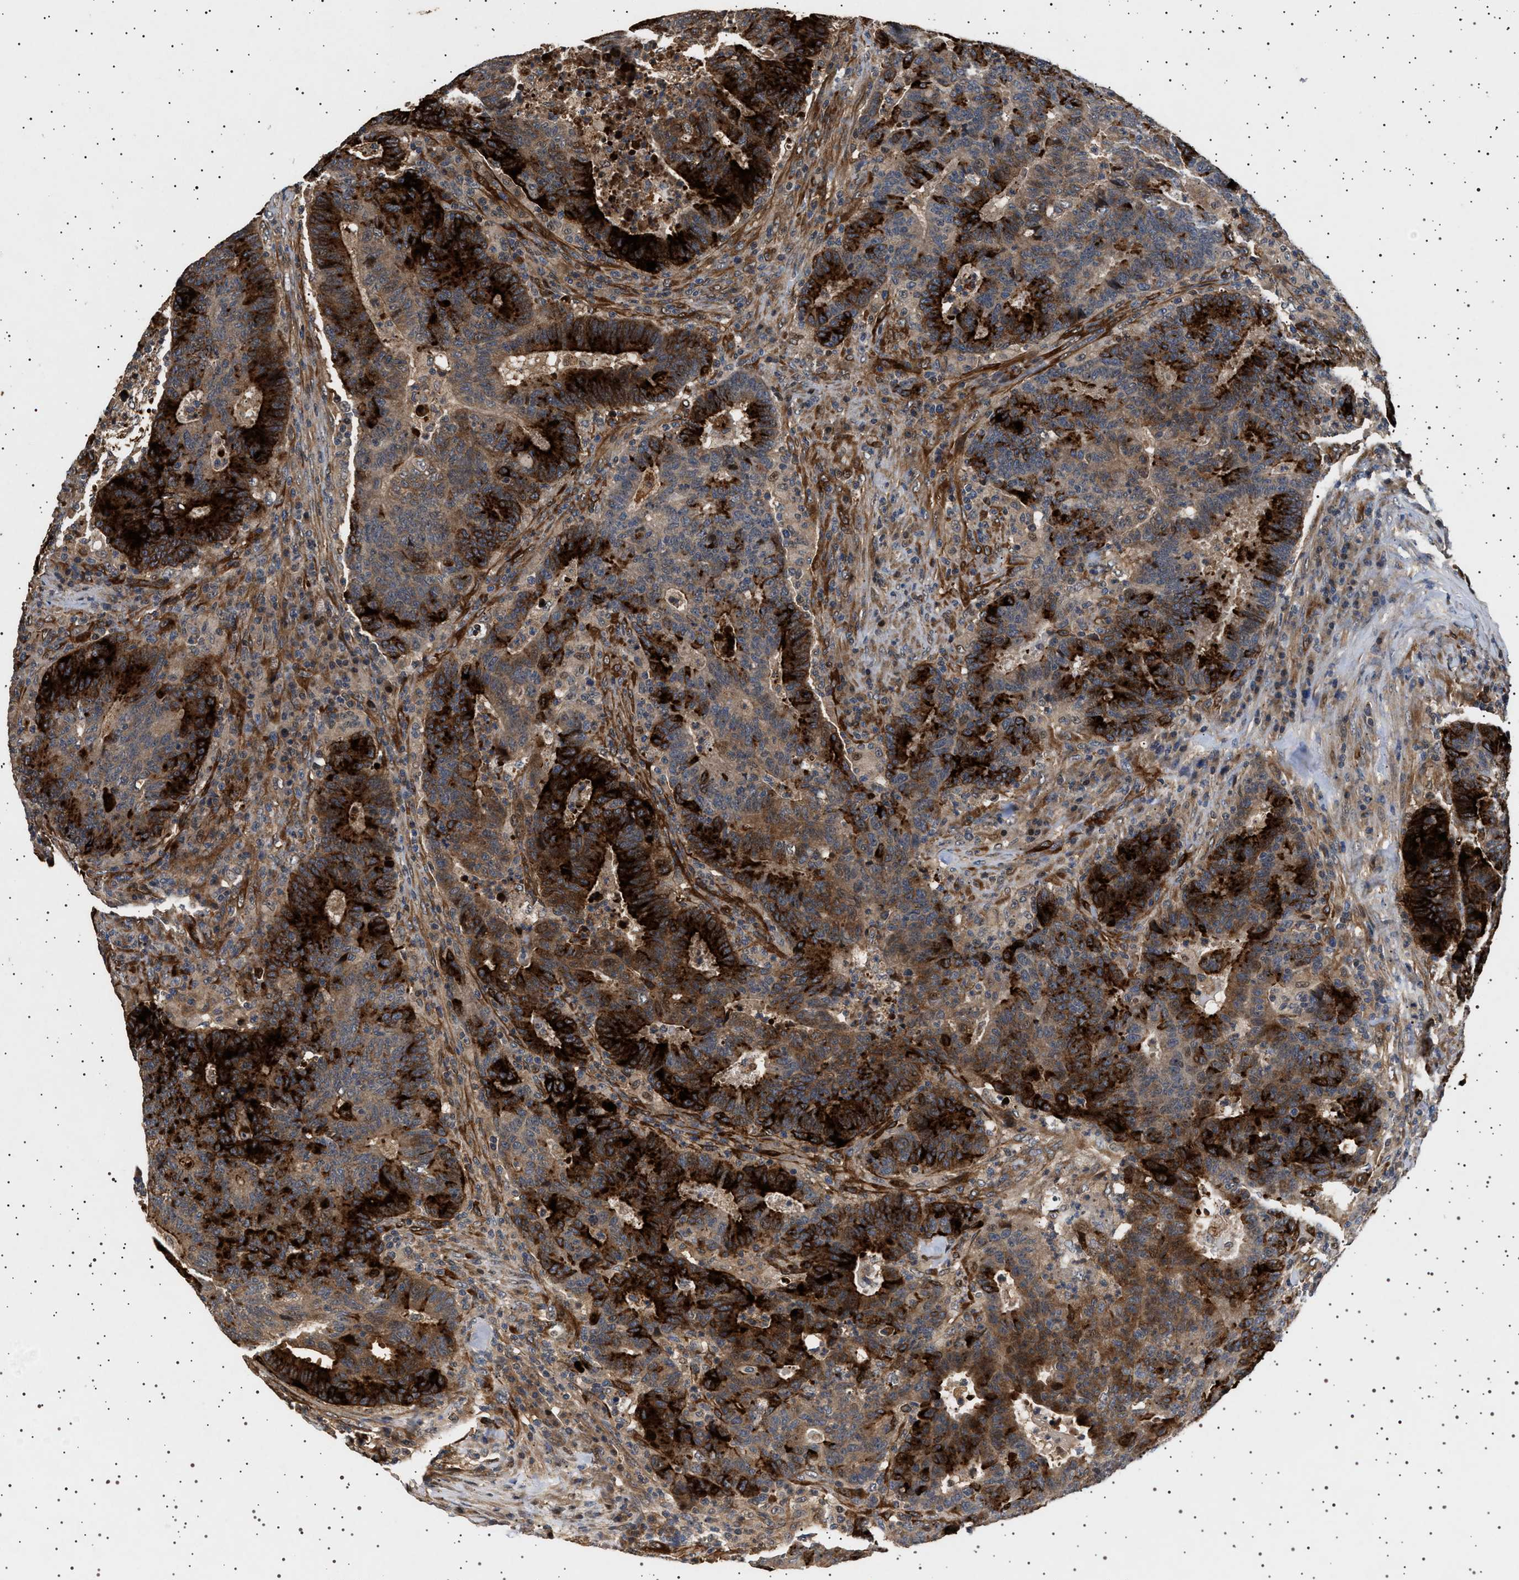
{"staining": {"intensity": "strong", "quantity": ">75%", "location": "cytoplasmic/membranous"}, "tissue": "colorectal cancer", "cell_type": "Tumor cells", "image_type": "cancer", "snomed": [{"axis": "morphology", "description": "Adenocarcinoma, NOS"}, {"axis": "topography", "description": "Colon"}], "caption": "IHC histopathology image of colorectal cancer stained for a protein (brown), which exhibits high levels of strong cytoplasmic/membranous positivity in about >75% of tumor cells.", "gene": "GUCY1B1", "patient": {"sex": "female", "age": 75}}